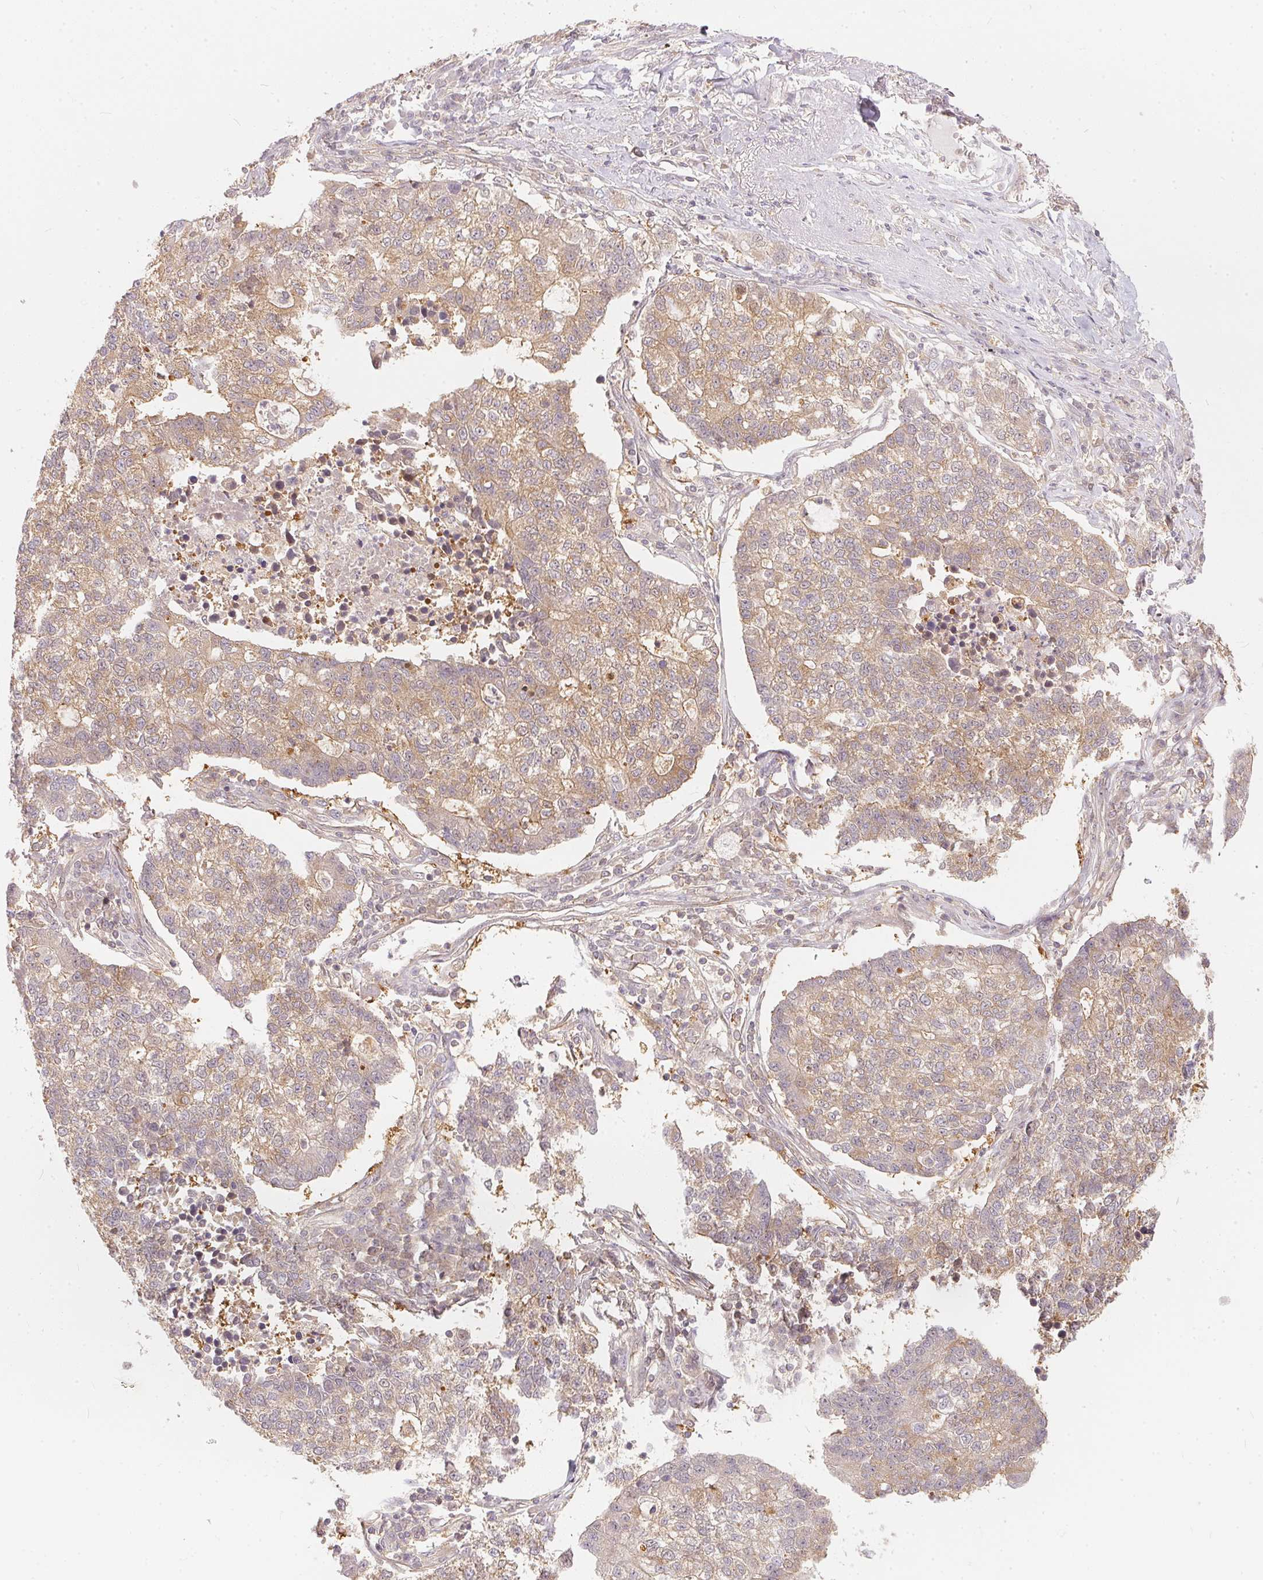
{"staining": {"intensity": "weak", "quantity": ">75%", "location": "cytoplasmic/membranous"}, "tissue": "lung cancer", "cell_type": "Tumor cells", "image_type": "cancer", "snomed": [{"axis": "morphology", "description": "Adenocarcinoma, NOS"}, {"axis": "topography", "description": "Lung"}], "caption": "A brown stain shows weak cytoplasmic/membranous positivity of a protein in human lung adenocarcinoma tumor cells.", "gene": "BLMH", "patient": {"sex": "male", "age": 57}}